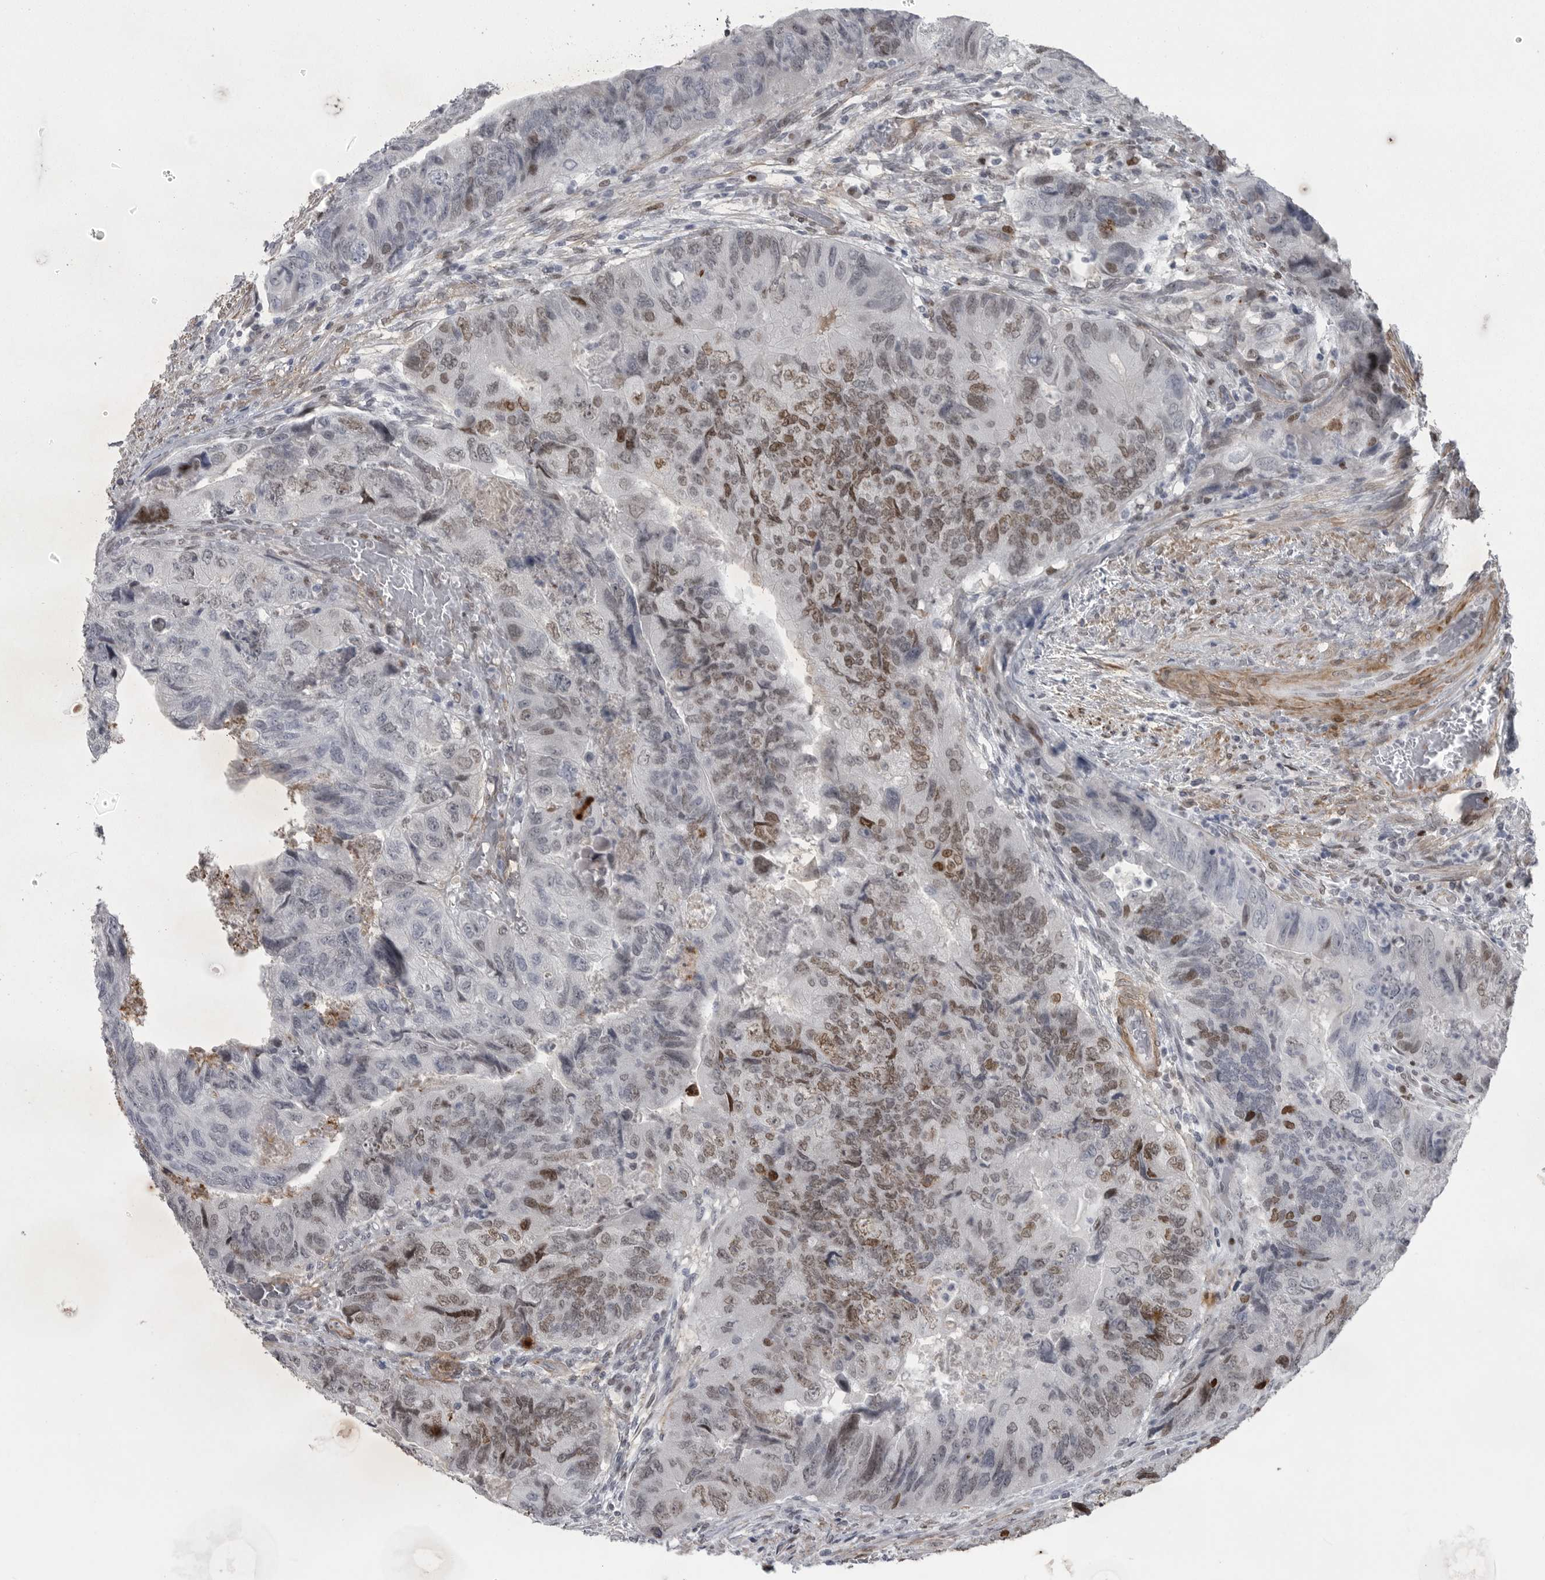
{"staining": {"intensity": "moderate", "quantity": "25%-75%", "location": "nuclear"}, "tissue": "colorectal cancer", "cell_type": "Tumor cells", "image_type": "cancer", "snomed": [{"axis": "morphology", "description": "Adenocarcinoma, NOS"}, {"axis": "topography", "description": "Rectum"}], "caption": "Immunohistochemical staining of human colorectal cancer exhibits moderate nuclear protein staining in about 25%-75% of tumor cells.", "gene": "HMGN3", "patient": {"sex": "male", "age": 63}}